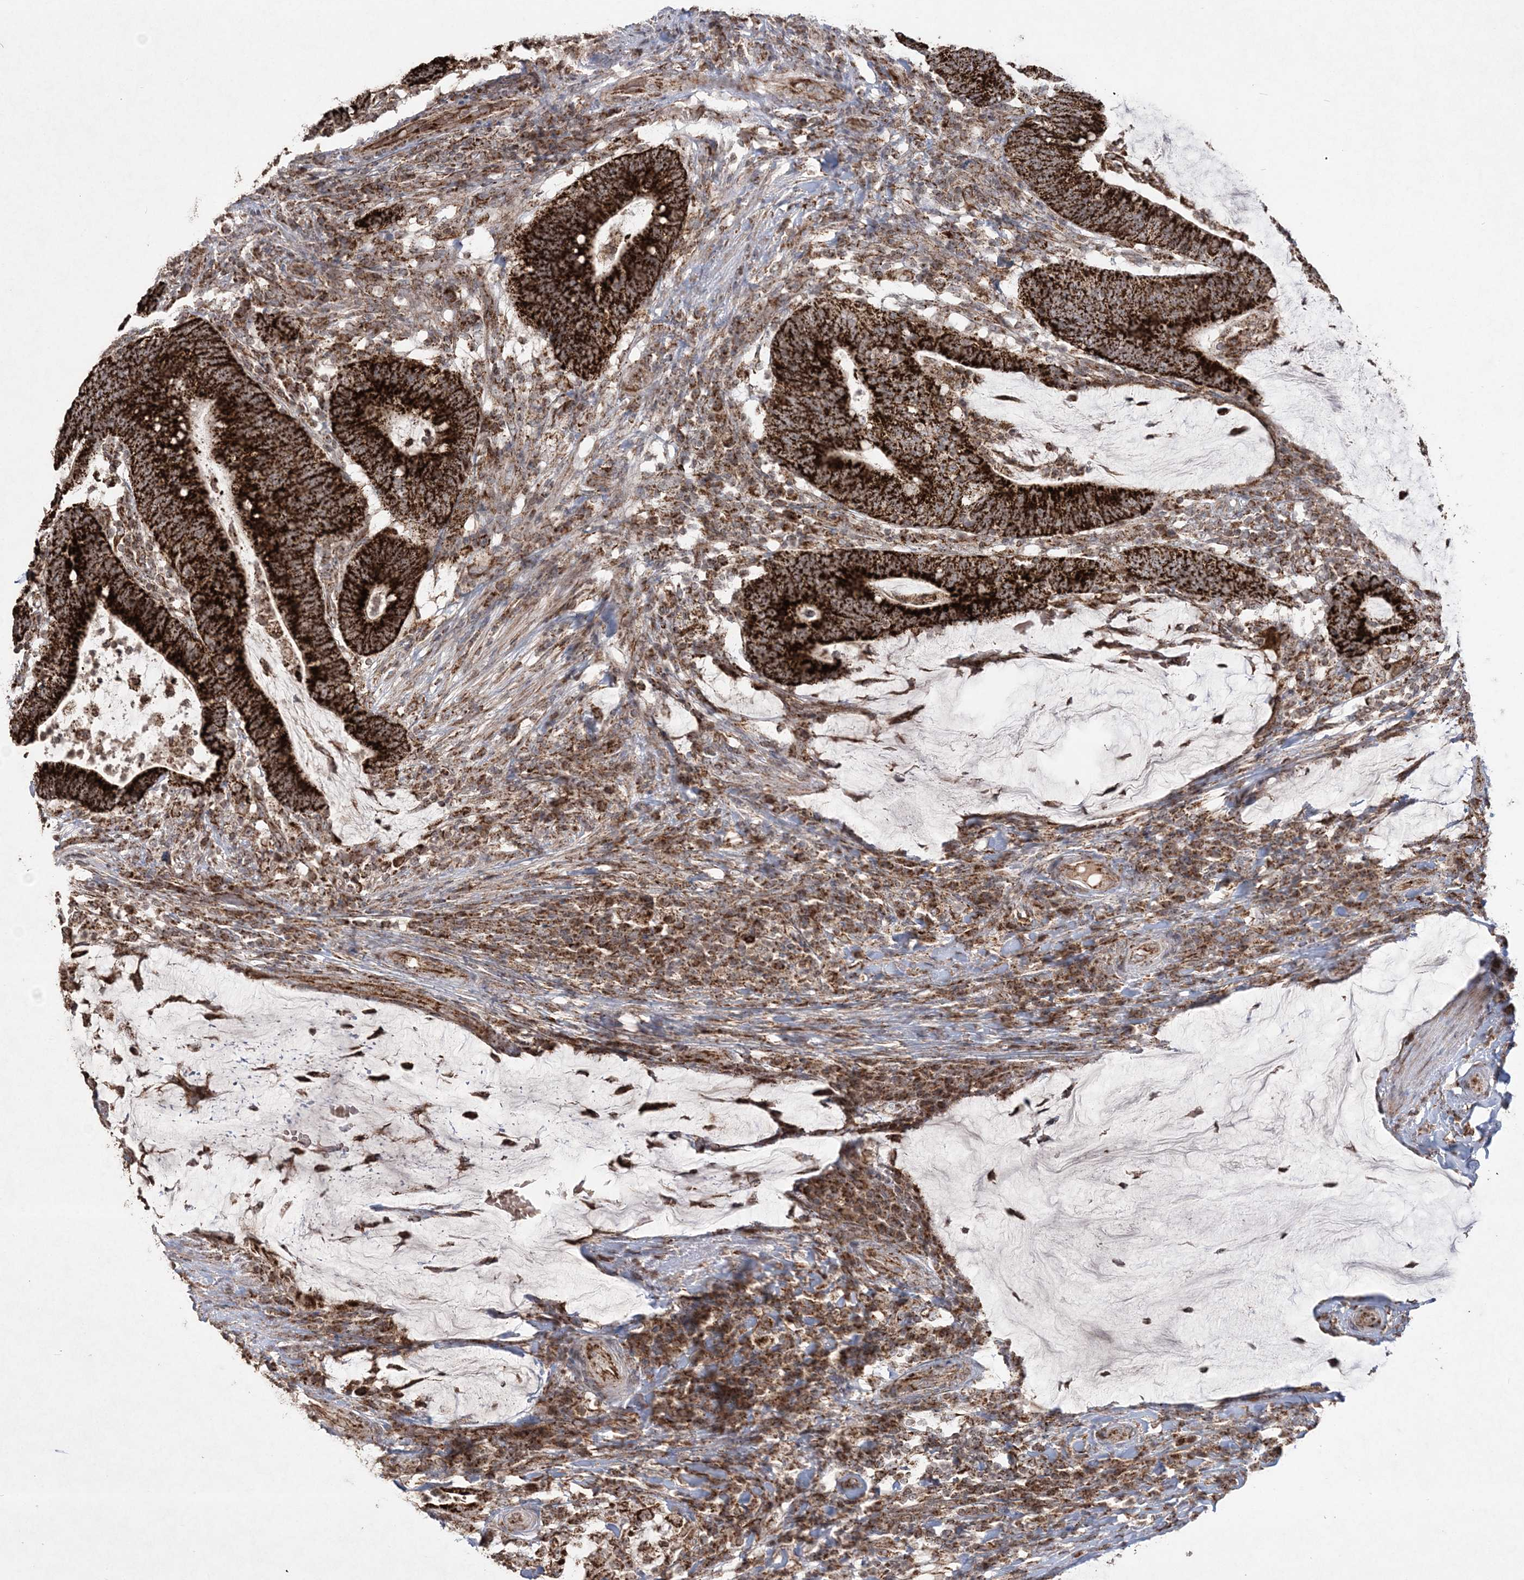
{"staining": {"intensity": "strong", "quantity": ">75%", "location": "cytoplasmic/membranous"}, "tissue": "colorectal cancer", "cell_type": "Tumor cells", "image_type": "cancer", "snomed": [{"axis": "morphology", "description": "Normal tissue, NOS"}, {"axis": "morphology", "description": "Adenocarcinoma, NOS"}, {"axis": "topography", "description": "Colon"}], "caption": "IHC of colorectal cancer displays high levels of strong cytoplasmic/membranous staining in approximately >75% of tumor cells. The staining was performed using DAB (3,3'-diaminobenzidine) to visualize the protein expression in brown, while the nuclei were stained in blue with hematoxylin (Magnification: 20x).", "gene": "LRPPRC", "patient": {"sex": "female", "age": 66}}